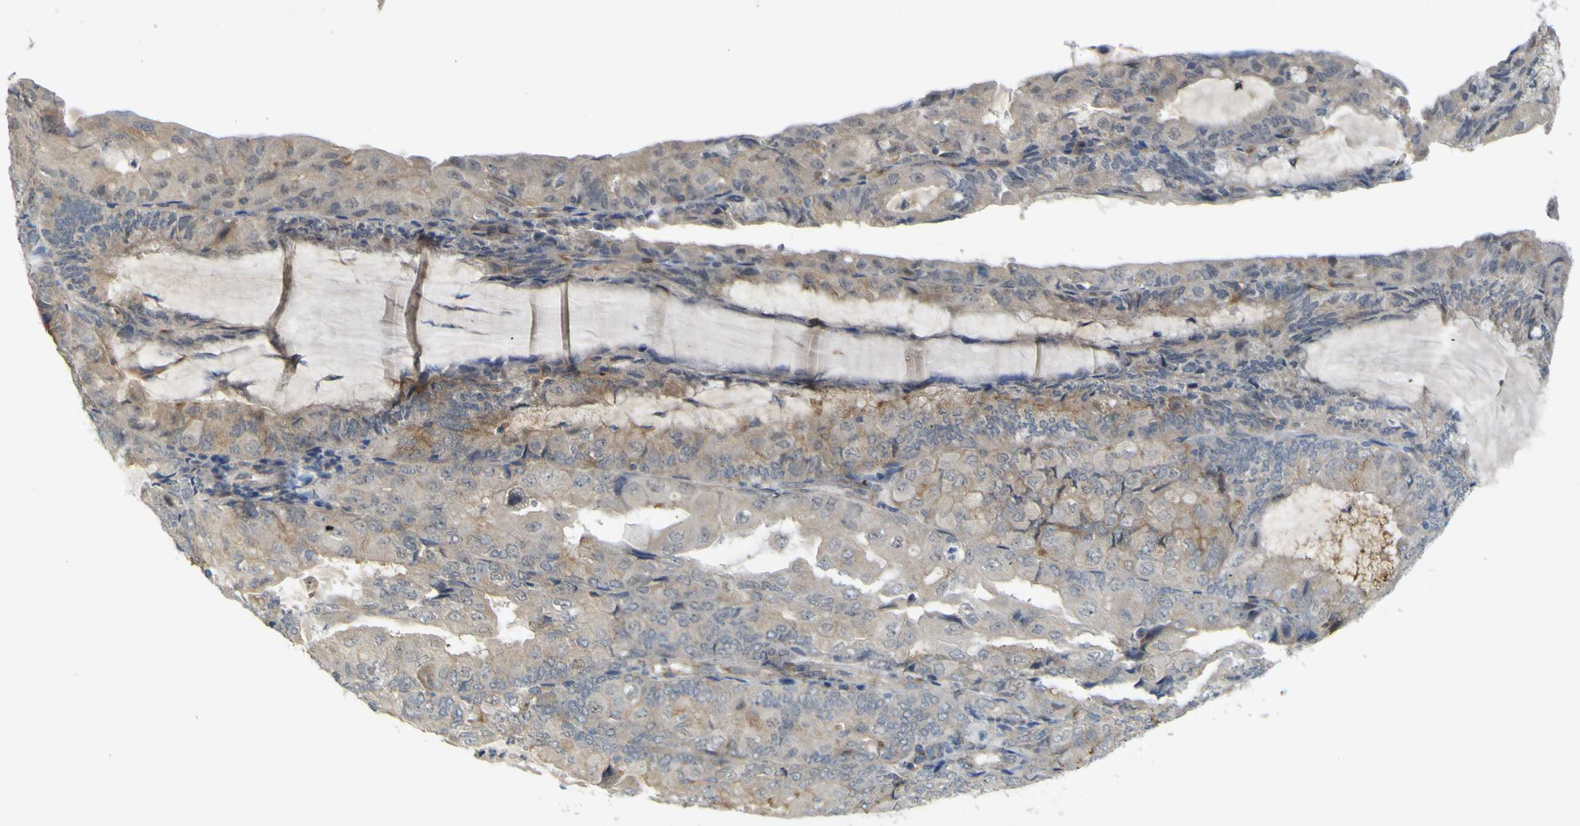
{"staining": {"intensity": "negative", "quantity": "none", "location": "none"}, "tissue": "endometrial cancer", "cell_type": "Tumor cells", "image_type": "cancer", "snomed": [{"axis": "morphology", "description": "Adenocarcinoma, NOS"}, {"axis": "topography", "description": "Endometrium"}], "caption": "DAB (3,3'-diaminobenzidine) immunohistochemical staining of human adenocarcinoma (endometrial) exhibits no significant expression in tumor cells. (Immunohistochemistry (ihc), brightfield microscopy, high magnification).", "gene": "IGF2R", "patient": {"sex": "female", "age": 81}}